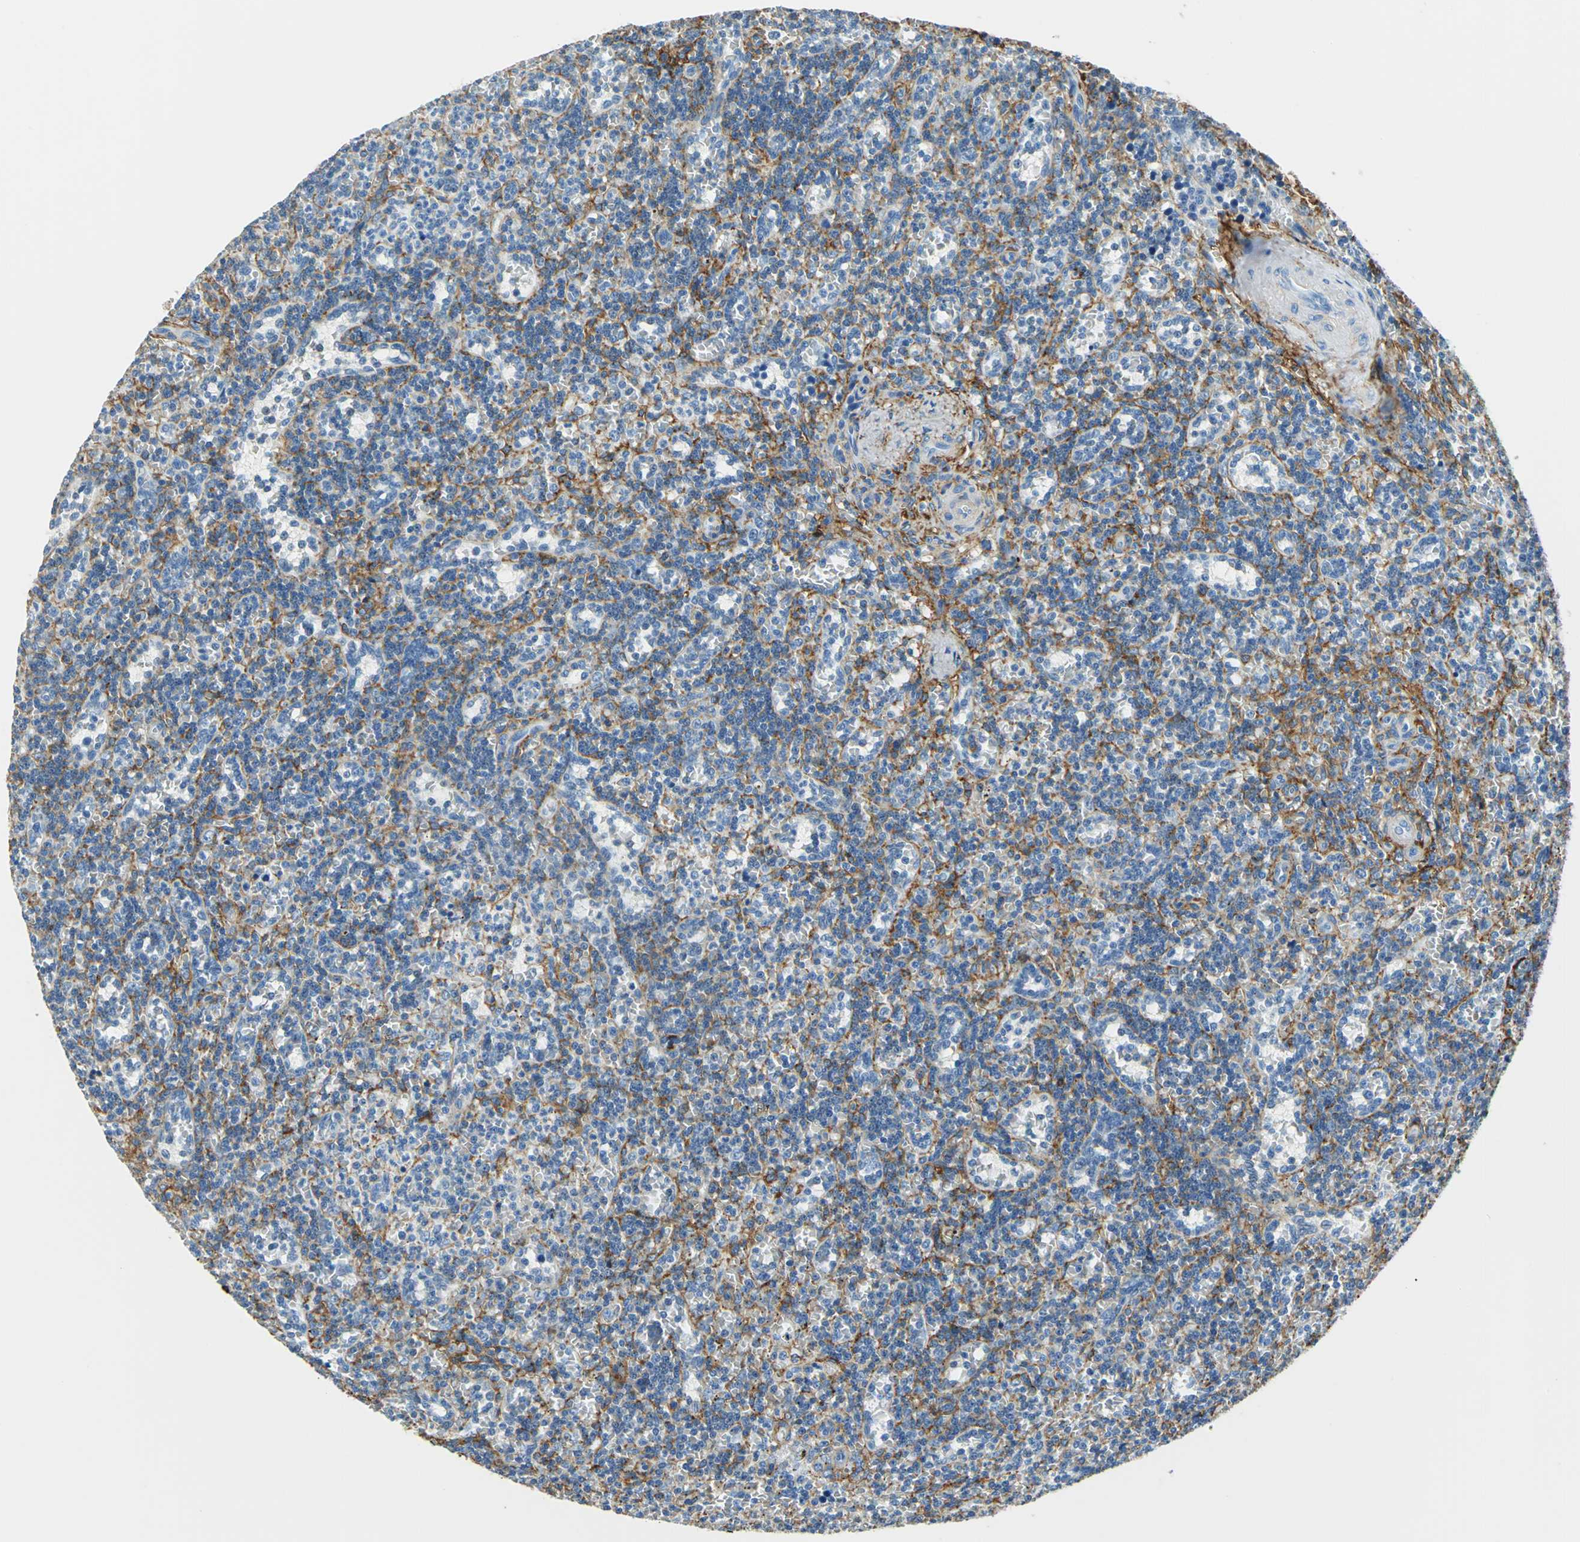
{"staining": {"intensity": "negative", "quantity": "none", "location": "none"}, "tissue": "lymphoma", "cell_type": "Tumor cells", "image_type": "cancer", "snomed": [{"axis": "morphology", "description": "Malignant lymphoma, non-Hodgkin's type, Low grade"}, {"axis": "topography", "description": "Spleen"}], "caption": "Immunohistochemistry histopathology image of neoplastic tissue: low-grade malignant lymphoma, non-Hodgkin's type stained with DAB (3,3'-diaminobenzidine) reveals no significant protein staining in tumor cells.", "gene": "AKAP12", "patient": {"sex": "male", "age": 73}}